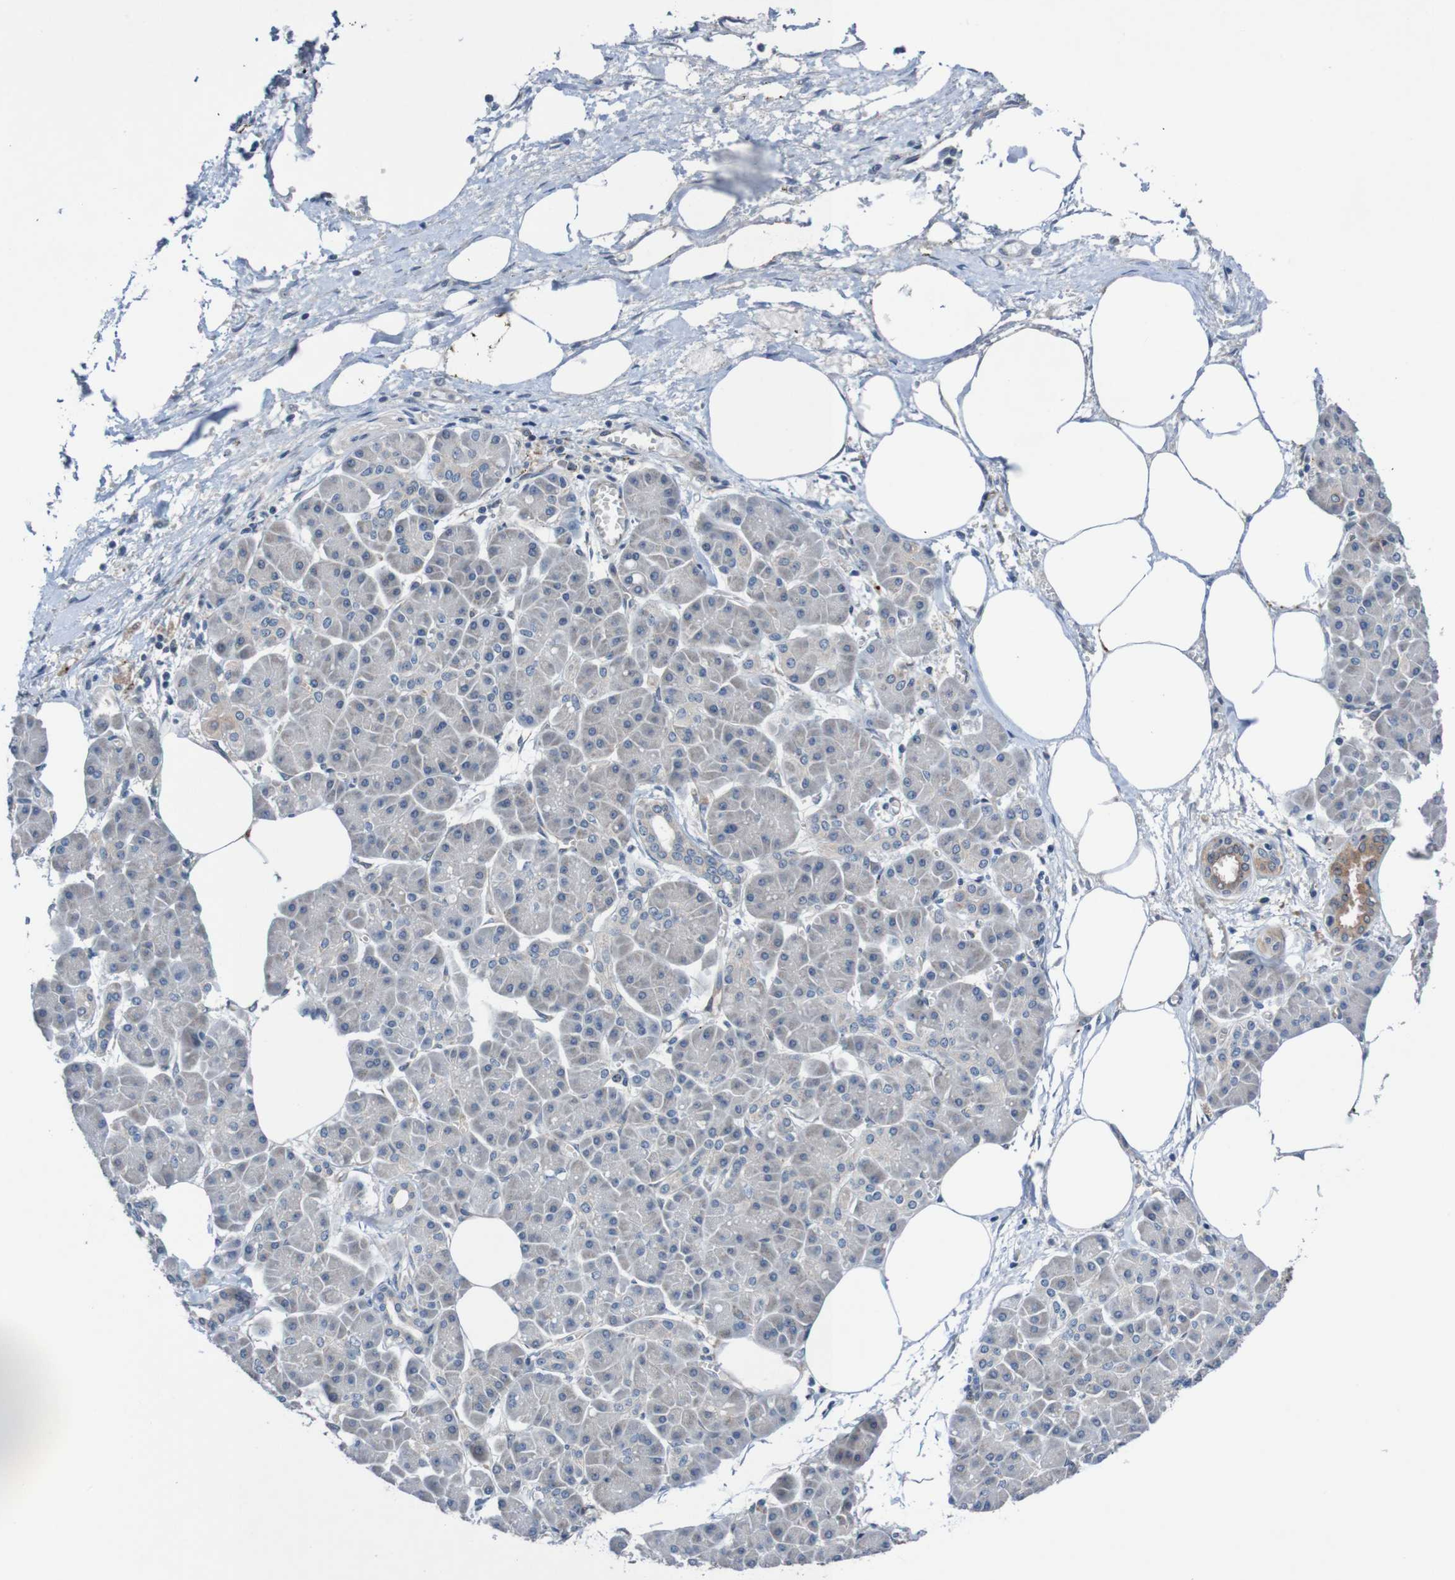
{"staining": {"intensity": "negative", "quantity": "none", "location": "none"}, "tissue": "pancreatic cancer", "cell_type": "Tumor cells", "image_type": "cancer", "snomed": [{"axis": "morphology", "description": "Adenocarcinoma, NOS"}, {"axis": "topography", "description": "Pancreas"}], "caption": "The immunohistochemistry (IHC) histopathology image has no significant expression in tumor cells of adenocarcinoma (pancreatic) tissue.", "gene": "CPED1", "patient": {"sex": "female", "age": 70}}